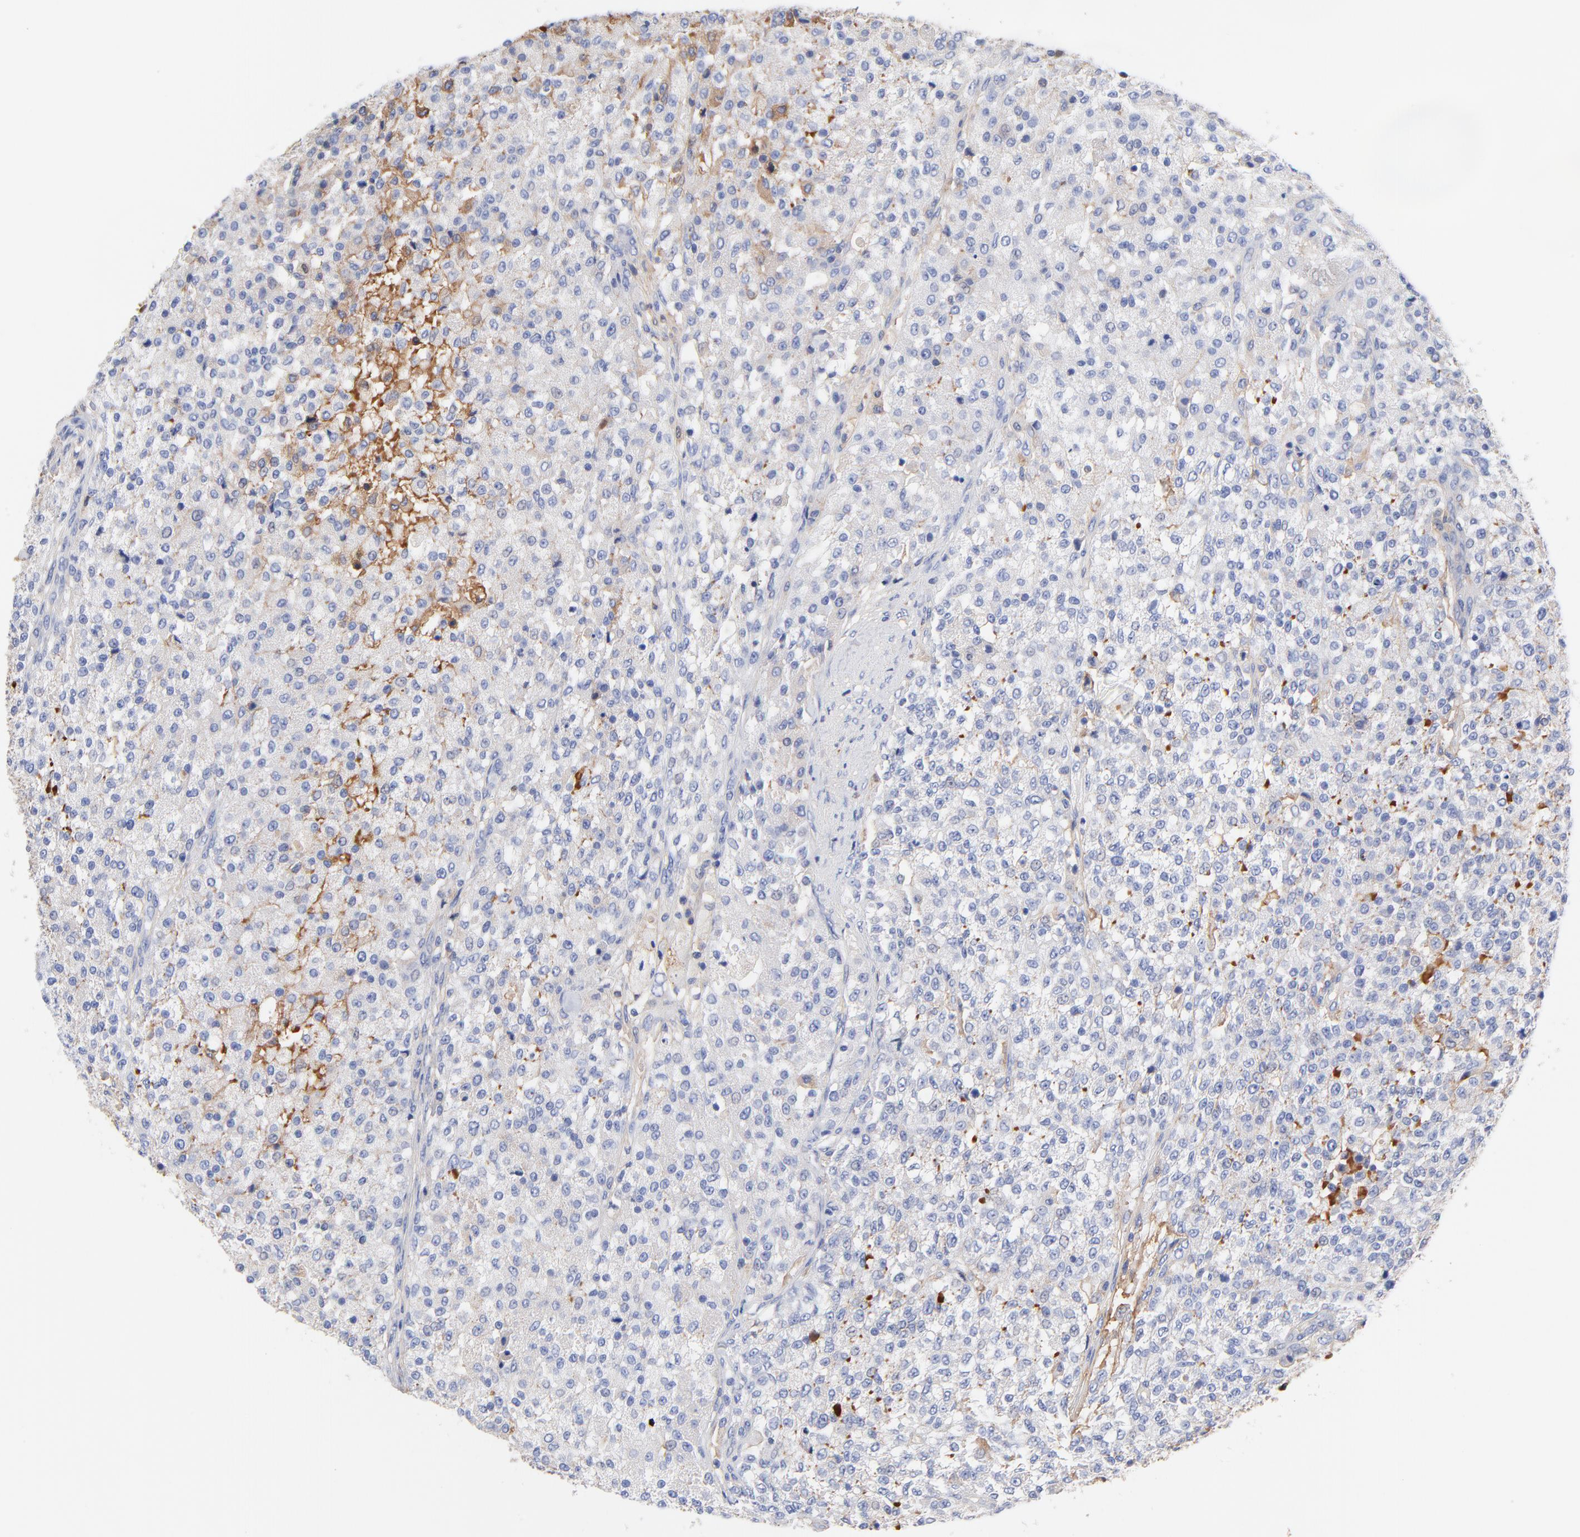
{"staining": {"intensity": "weak", "quantity": "<25%", "location": "cytoplasmic/membranous"}, "tissue": "testis cancer", "cell_type": "Tumor cells", "image_type": "cancer", "snomed": [{"axis": "morphology", "description": "Seminoma, NOS"}, {"axis": "topography", "description": "Testis"}], "caption": "A high-resolution image shows IHC staining of testis seminoma, which demonstrates no significant expression in tumor cells.", "gene": "IGLV3-10", "patient": {"sex": "male", "age": 59}}